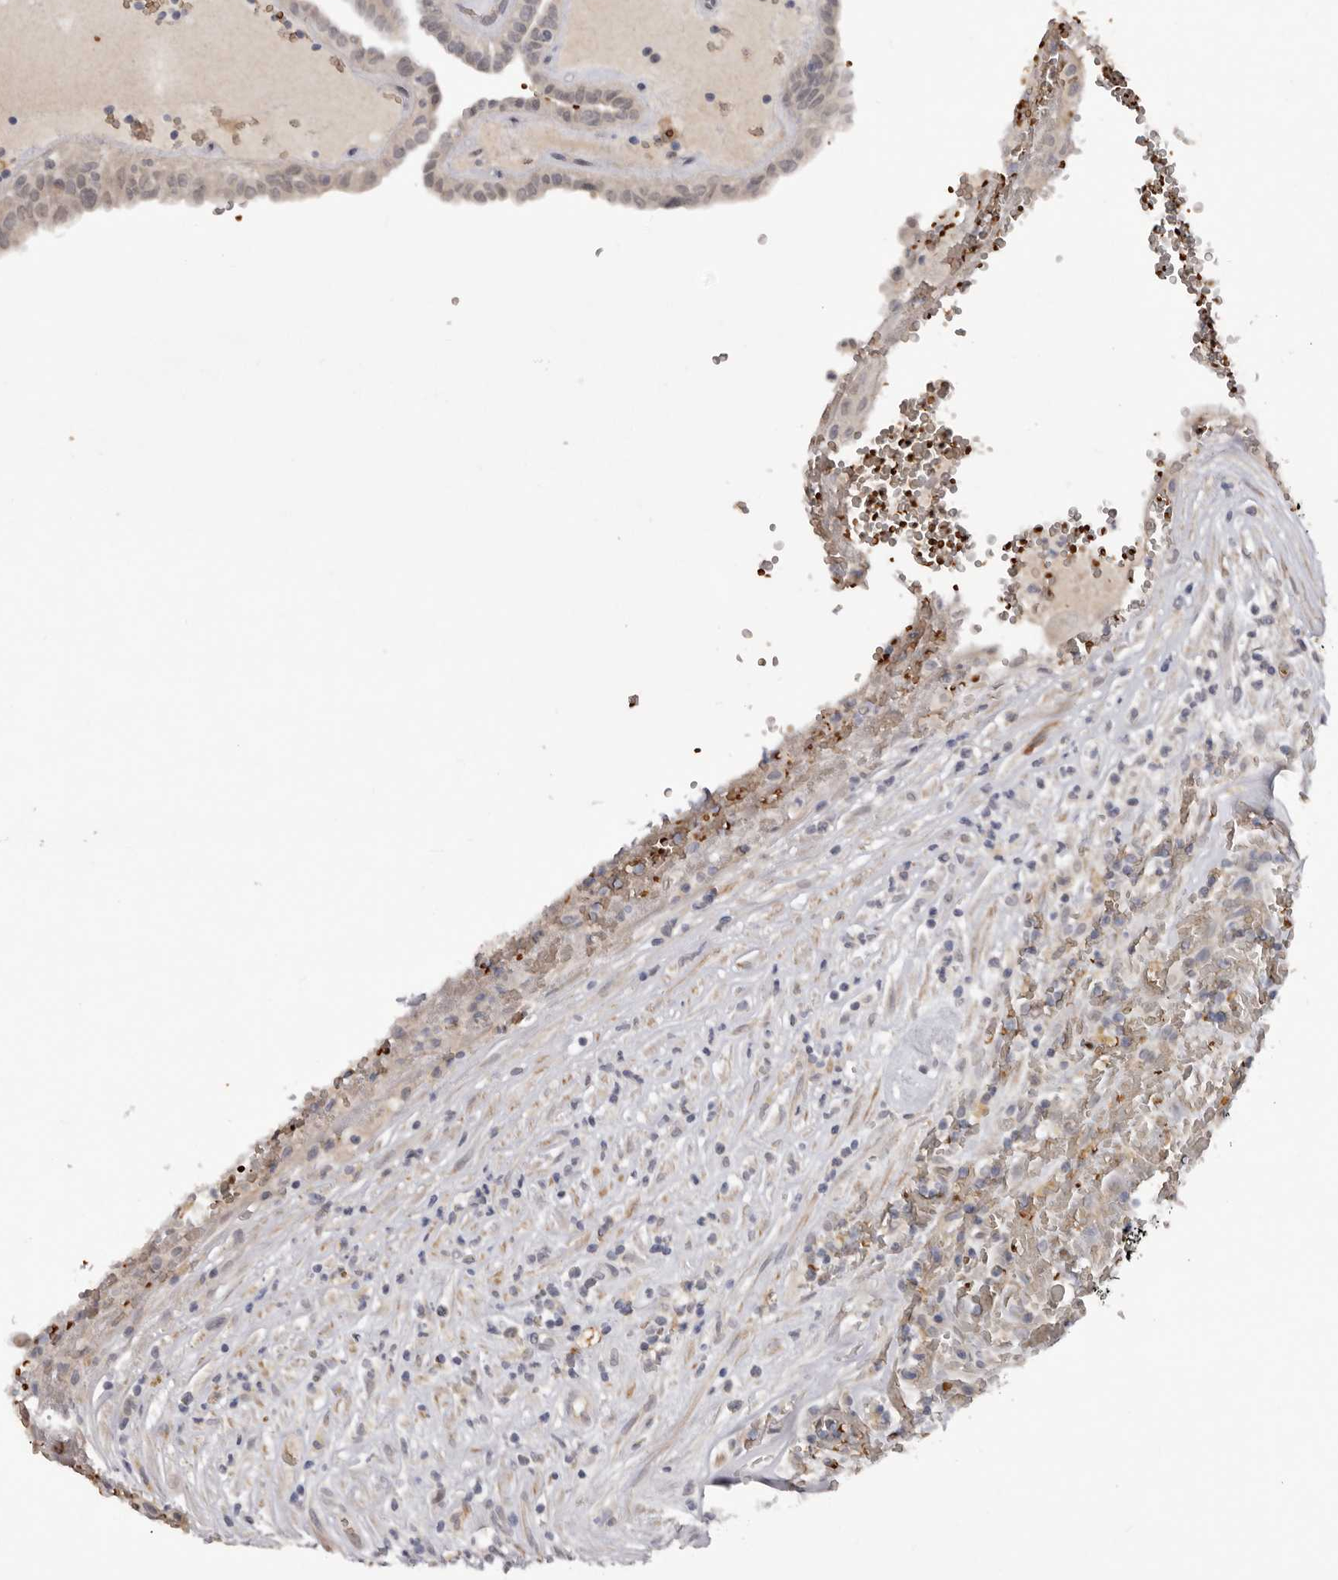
{"staining": {"intensity": "weak", "quantity": "<25%", "location": "cytoplasmic/membranous"}, "tissue": "thyroid cancer", "cell_type": "Tumor cells", "image_type": "cancer", "snomed": [{"axis": "morphology", "description": "Papillary adenocarcinoma, NOS"}, {"axis": "topography", "description": "Thyroid gland"}], "caption": "Papillary adenocarcinoma (thyroid) was stained to show a protein in brown. There is no significant staining in tumor cells. (DAB (3,3'-diaminobenzidine) immunohistochemistry, high magnification).", "gene": "TNR", "patient": {"sex": "male", "age": 77}}